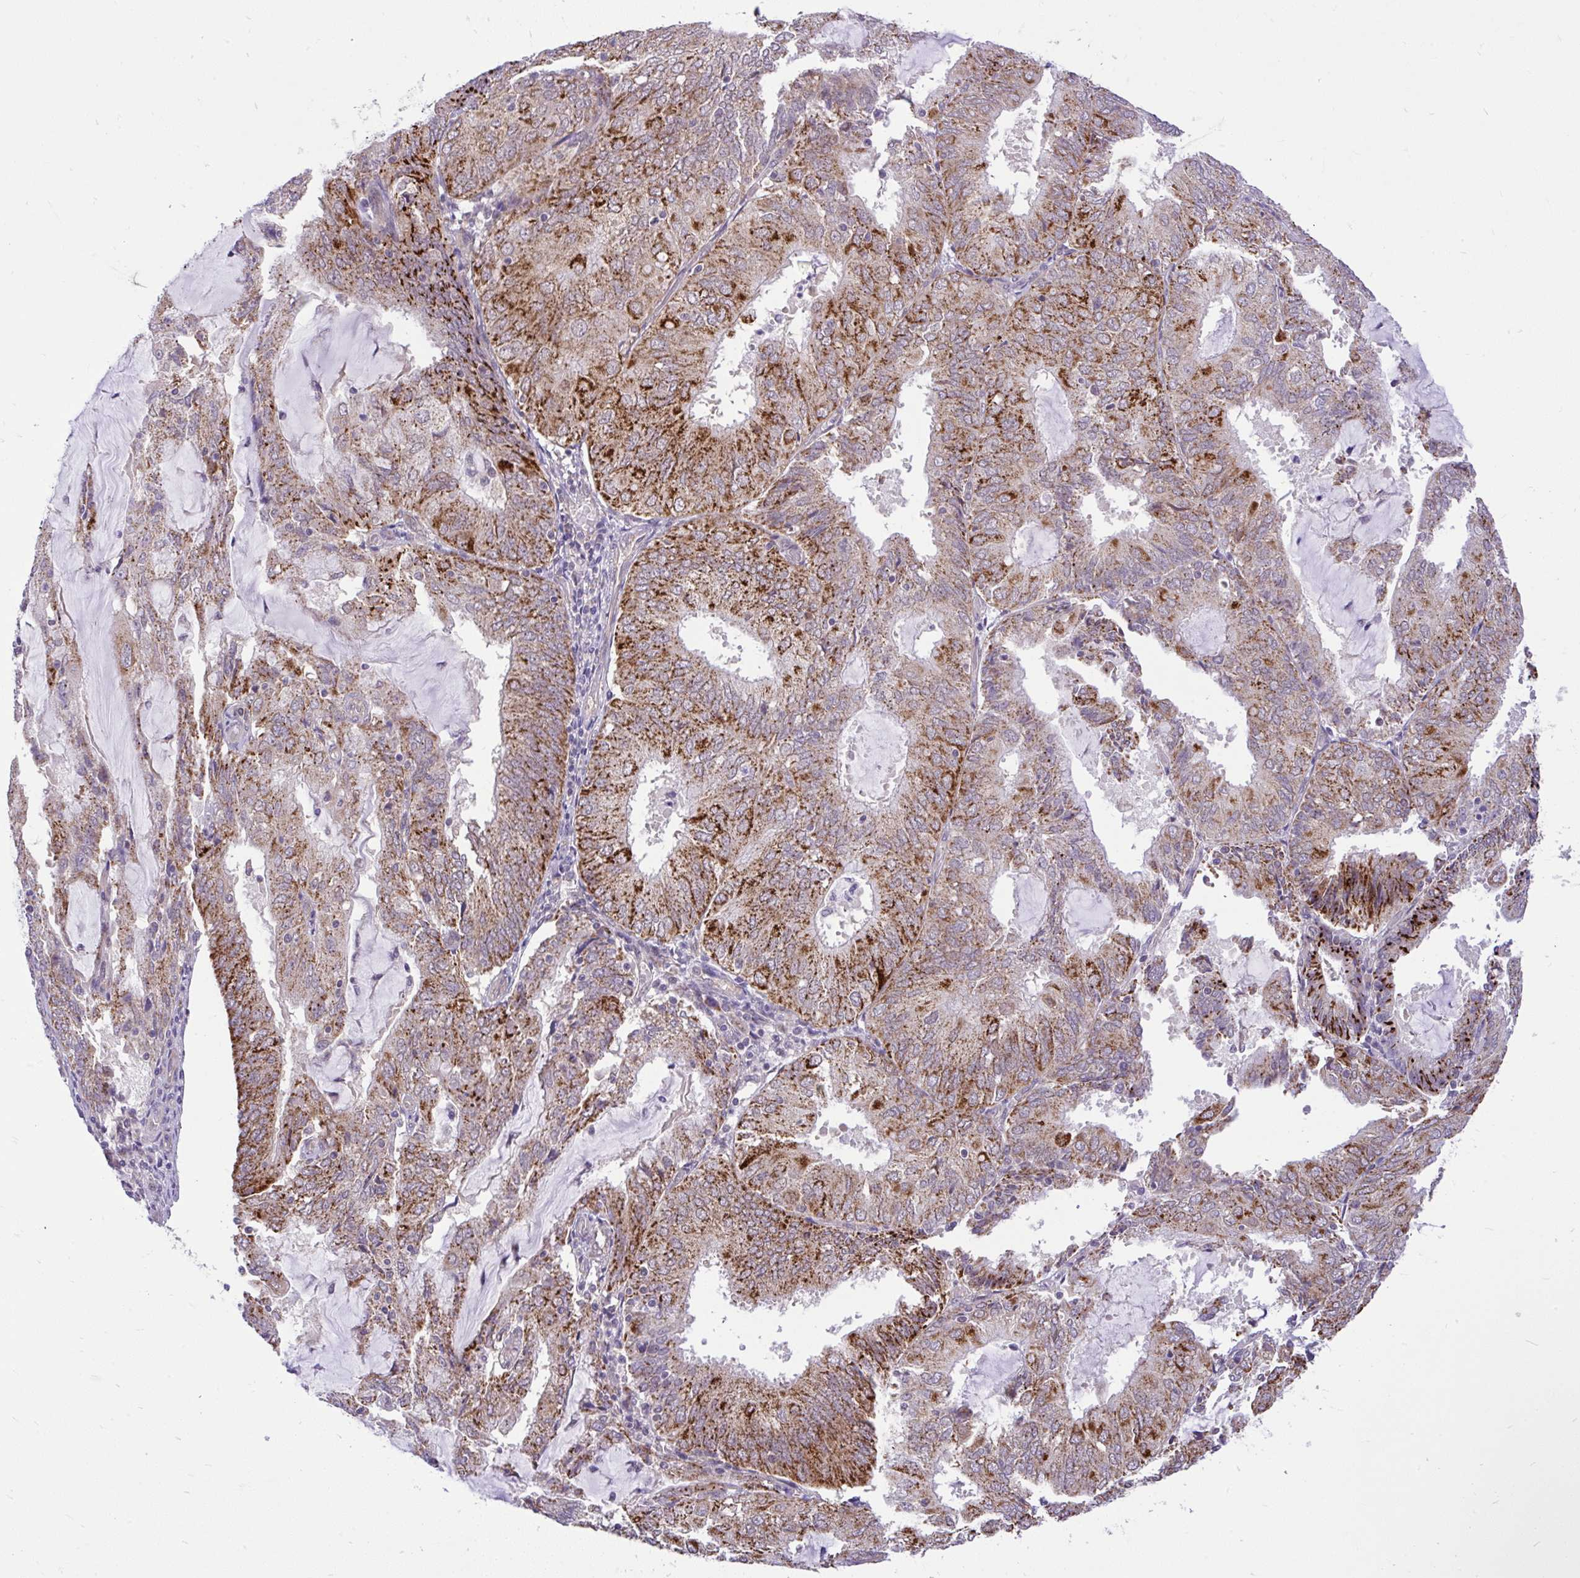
{"staining": {"intensity": "moderate", "quantity": ">75%", "location": "cytoplasmic/membranous"}, "tissue": "endometrial cancer", "cell_type": "Tumor cells", "image_type": "cancer", "snomed": [{"axis": "morphology", "description": "Adenocarcinoma, NOS"}, {"axis": "topography", "description": "Endometrium"}], "caption": "Protein analysis of endometrial cancer (adenocarcinoma) tissue exhibits moderate cytoplasmic/membranous positivity in about >75% of tumor cells.", "gene": "PYCR2", "patient": {"sex": "female", "age": 81}}